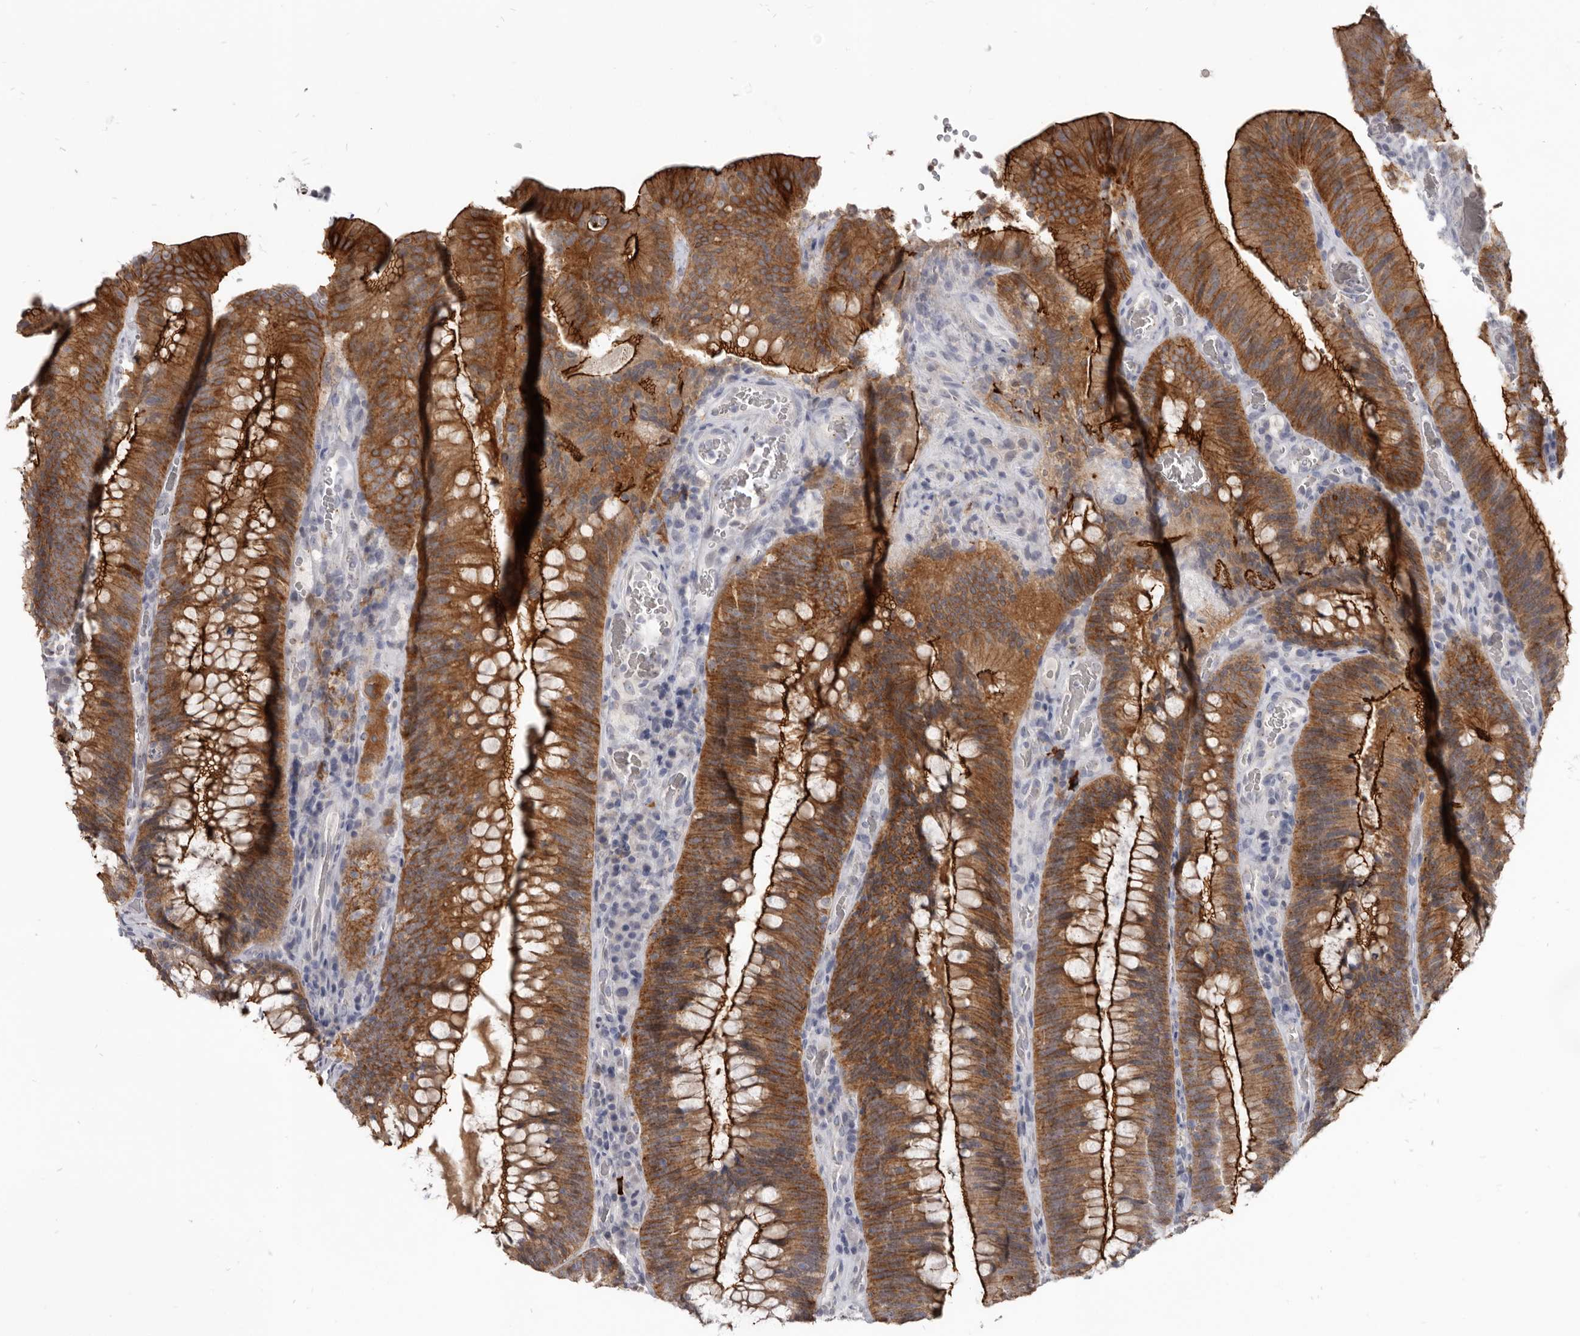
{"staining": {"intensity": "strong", "quantity": ">75%", "location": "cytoplasmic/membranous"}, "tissue": "colorectal cancer", "cell_type": "Tumor cells", "image_type": "cancer", "snomed": [{"axis": "morphology", "description": "Normal tissue, NOS"}, {"axis": "topography", "description": "Colon"}], "caption": "High-power microscopy captured an IHC photomicrograph of colorectal cancer, revealing strong cytoplasmic/membranous expression in approximately >75% of tumor cells. (brown staining indicates protein expression, while blue staining denotes nuclei).", "gene": "CGN", "patient": {"sex": "female", "age": 82}}